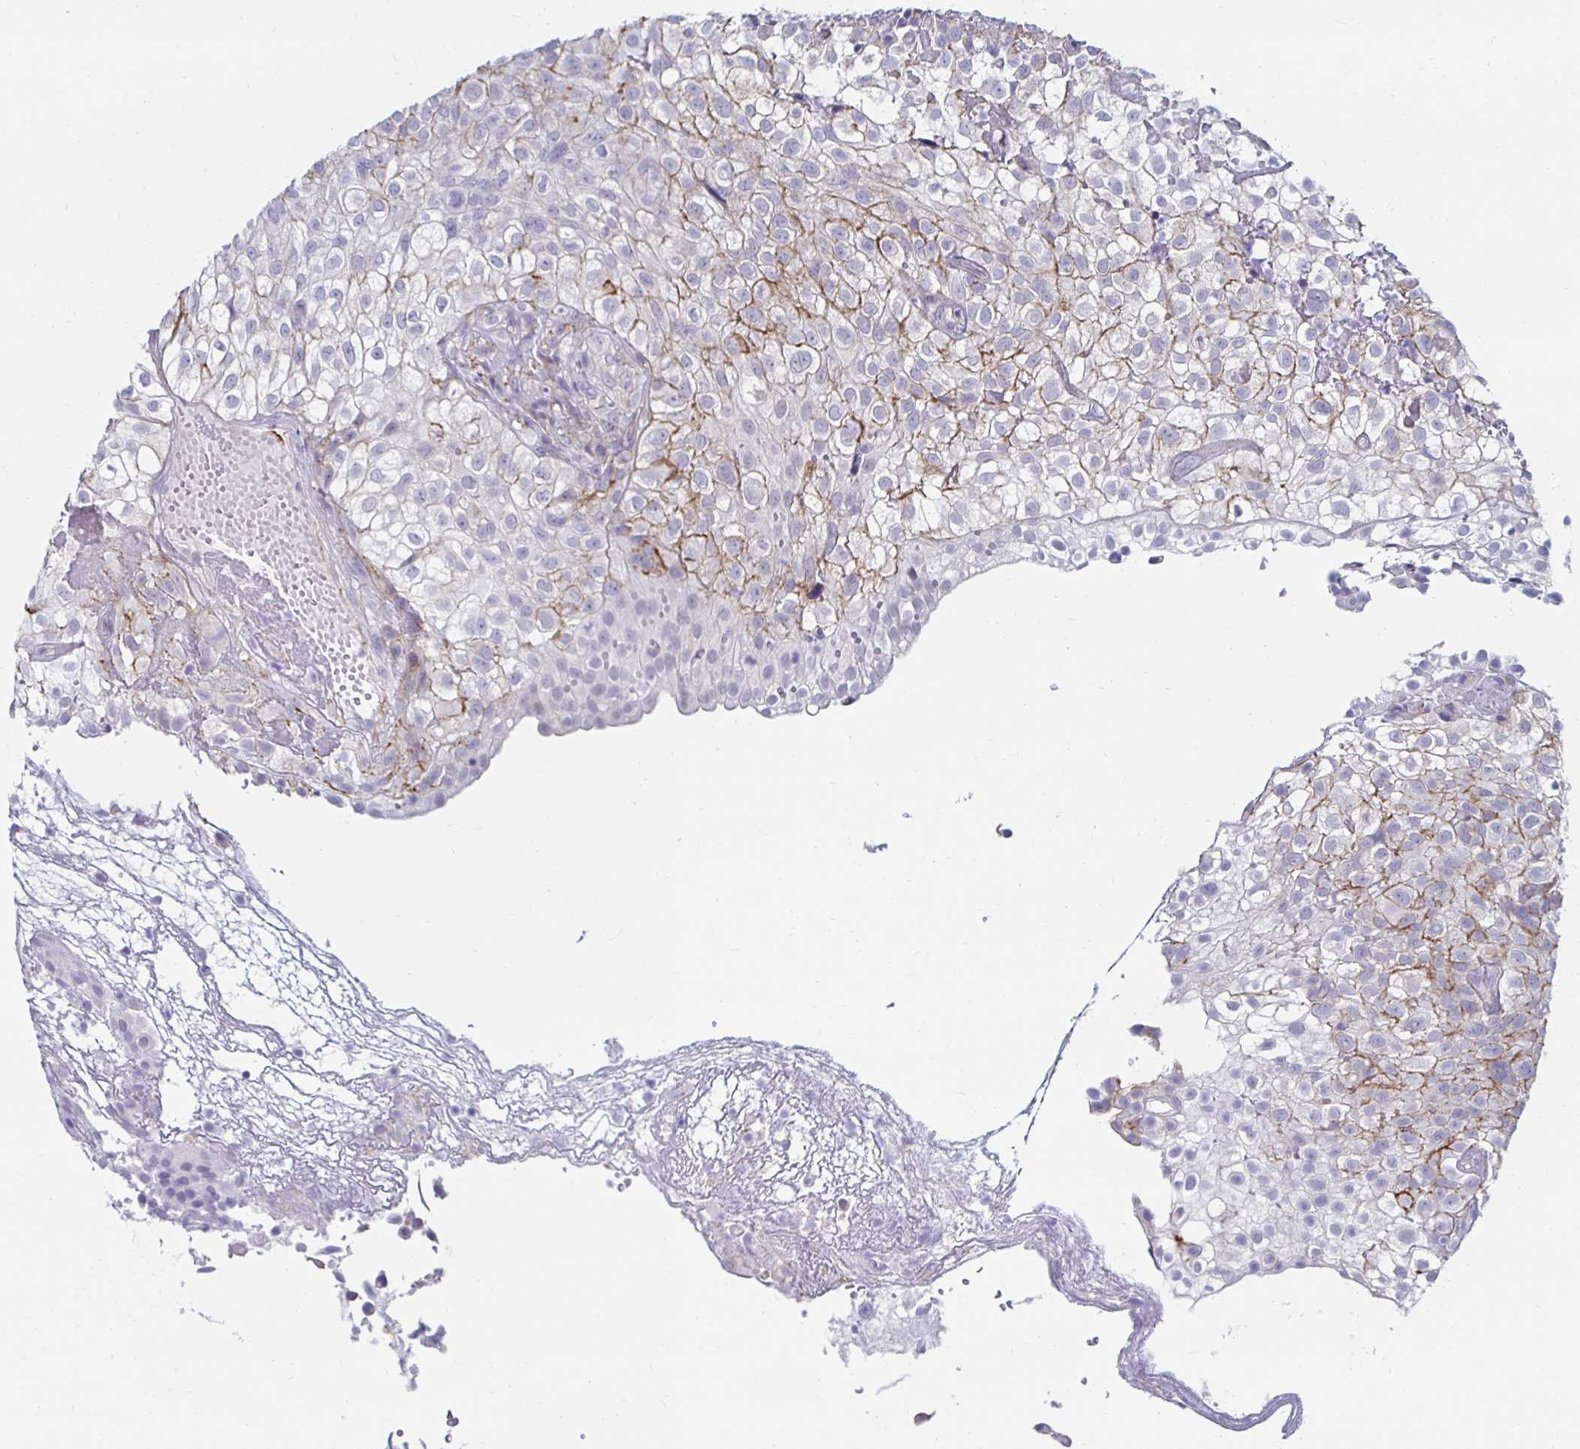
{"staining": {"intensity": "negative", "quantity": "none", "location": "none"}, "tissue": "urothelial cancer", "cell_type": "Tumor cells", "image_type": "cancer", "snomed": [{"axis": "morphology", "description": "Urothelial carcinoma, High grade"}, {"axis": "topography", "description": "Urinary bladder"}], "caption": "This image is of urothelial cancer stained with immunohistochemistry to label a protein in brown with the nuclei are counter-stained blue. There is no positivity in tumor cells. (Brightfield microscopy of DAB IHC at high magnification).", "gene": "NOCT", "patient": {"sex": "male", "age": 56}}